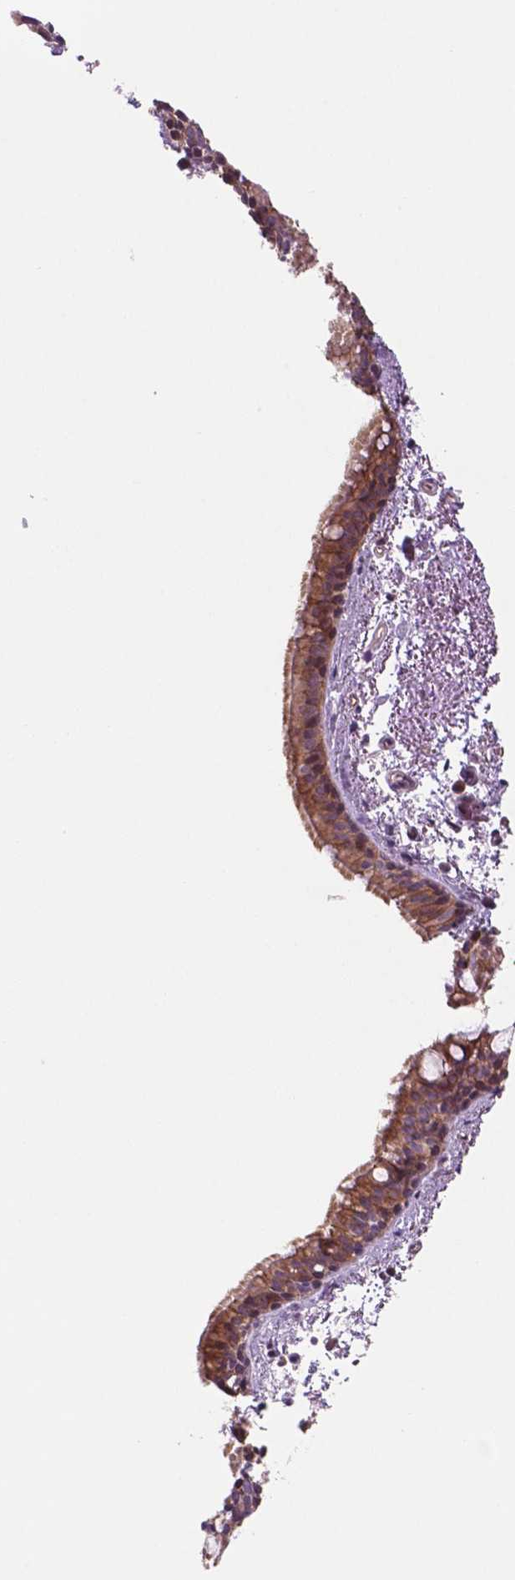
{"staining": {"intensity": "moderate", "quantity": ">75%", "location": "cytoplasmic/membranous"}, "tissue": "bronchus", "cell_type": "Respiratory epithelial cells", "image_type": "normal", "snomed": [{"axis": "morphology", "description": "Normal tissue, NOS"}, {"axis": "topography", "description": "Bronchus"}], "caption": "Protein positivity by immunohistochemistry (IHC) reveals moderate cytoplasmic/membranous expression in approximately >75% of respiratory epithelial cells in benign bronchus.", "gene": "RND3", "patient": {"sex": "female", "age": 61}}